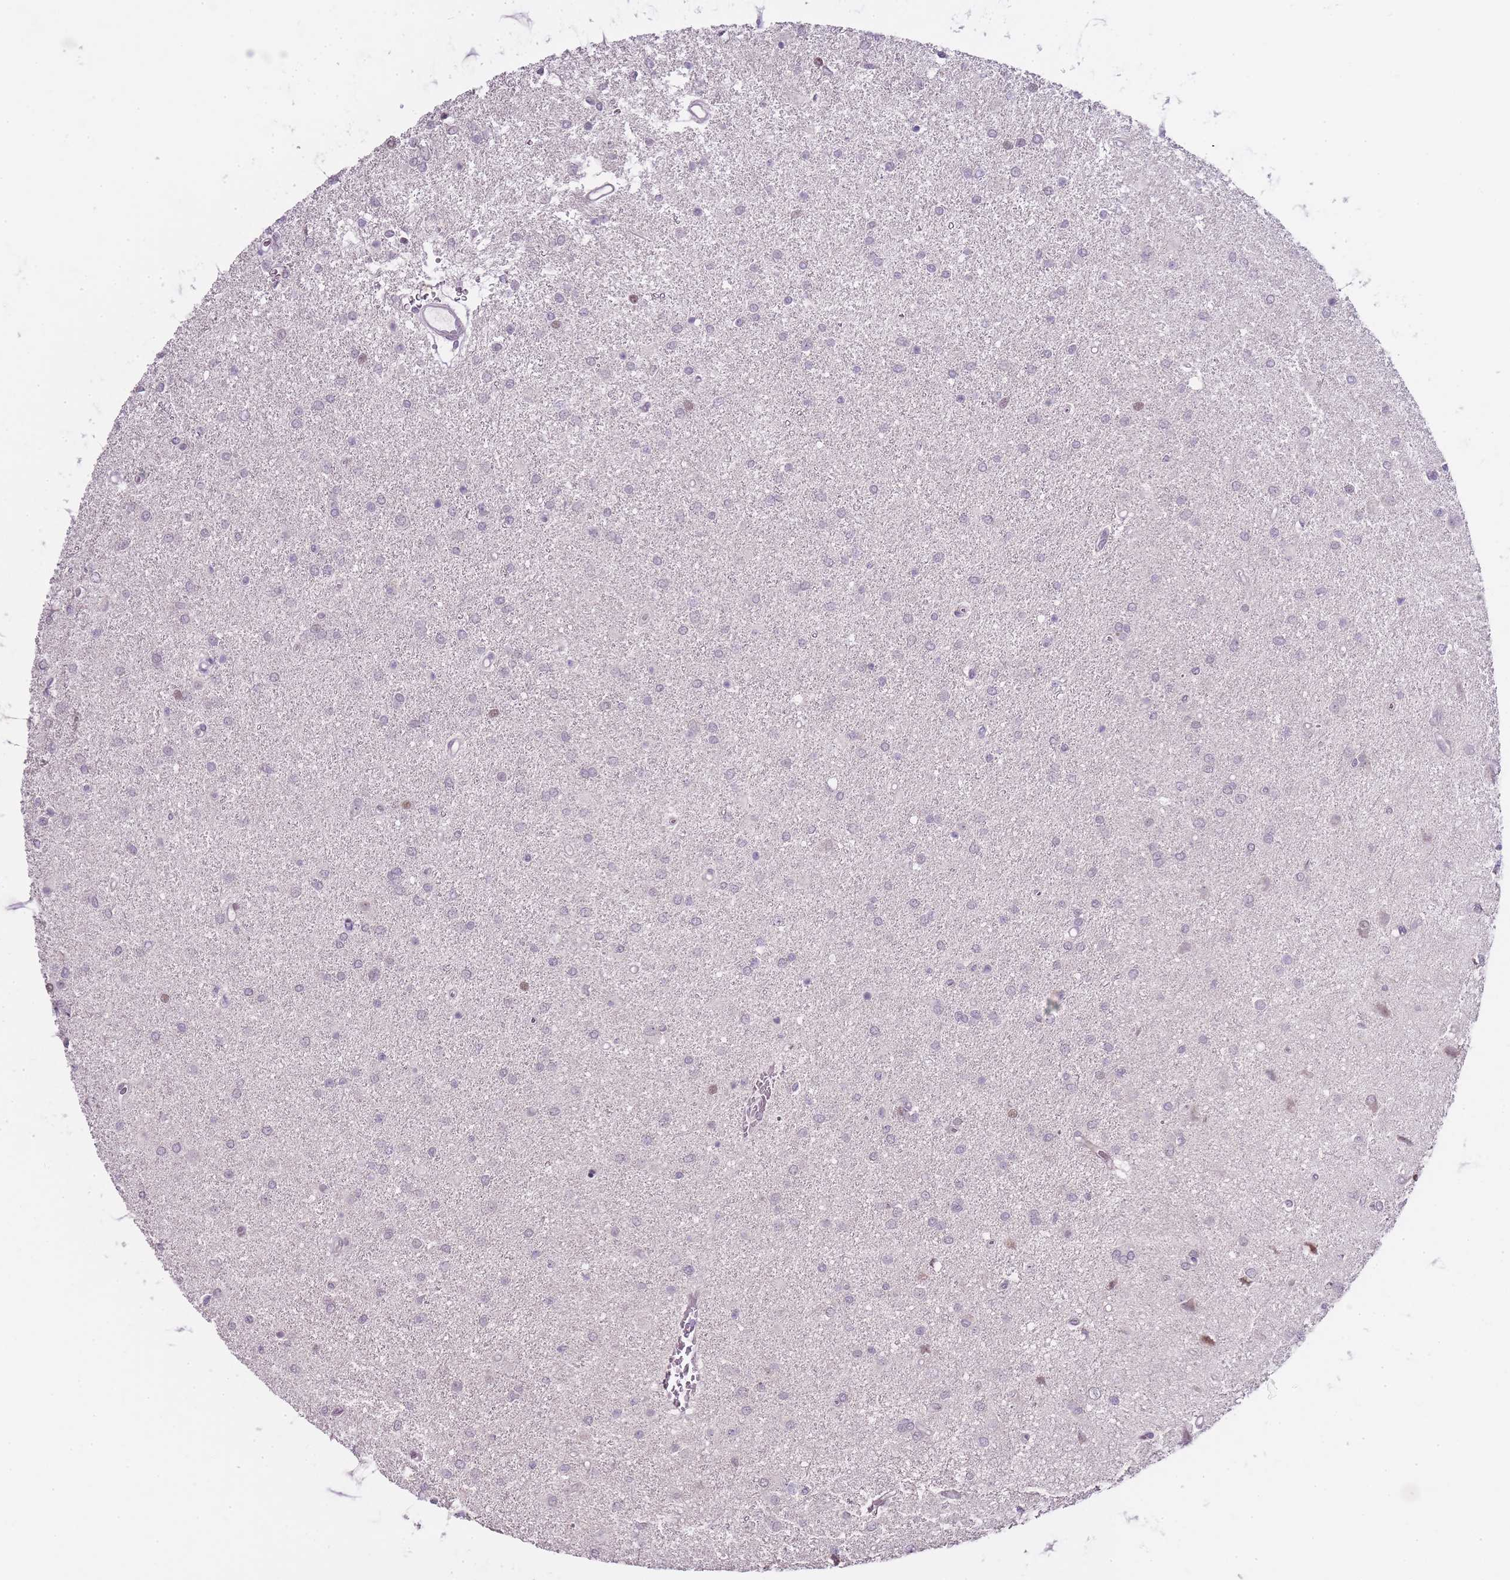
{"staining": {"intensity": "moderate", "quantity": "<25%", "location": "nuclear"}, "tissue": "glioma", "cell_type": "Tumor cells", "image_type": "cancer", "snomed": [{"axis": "morphology", "description": "Glioma, malignant, High grade"}, {"axis": "topography", "description": "Brain"}], "caption": "Moderate nuclear staining is identified in about <25% of tumor cells in glioma.", "gene": "OGG1", "patient": {"sex": "female", "age": 50}}